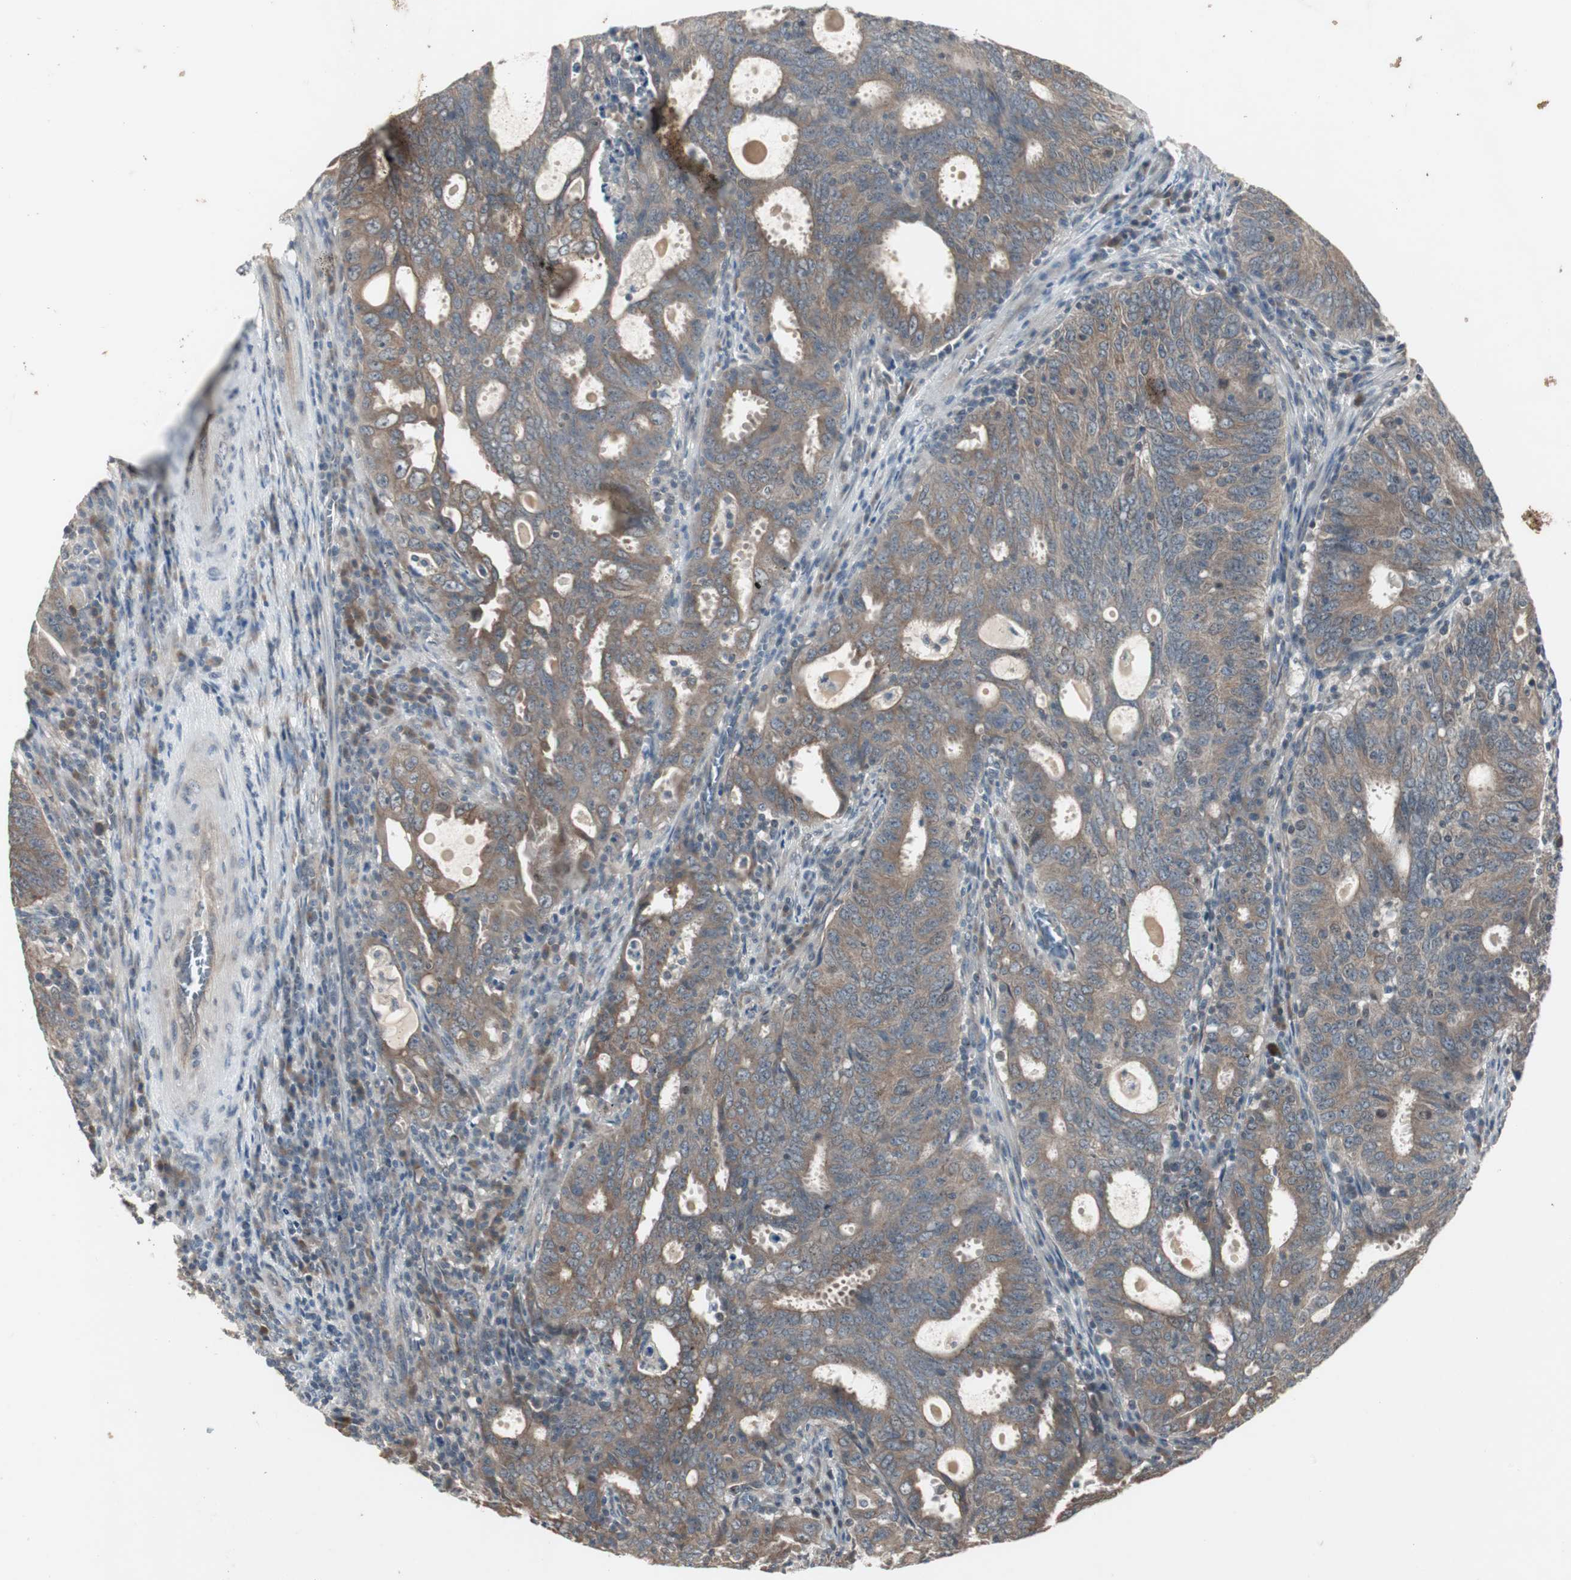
{"staining": {"intensity": "moderate", "quantity": ">75%", "location": "cytoplasmic/membranous"}, "tissue": "cervical cancer", "cell_type": "Tumor cells", "image_type": "cancer", "snomed": [{"axis": "morphology", "description": "Adenocarcinoma, NOS"}, {"axis": "topography", "description": "Cervix"}], "caption": "Protein staining displays moderate cytoplasmic/membranous expression in about >75% of tumor cells in adenocarcinoma (cervical). (DAB (3,3'-diaminobenzidine) IHC with brightfield microscopy, high magnification).", "gene": "ZMPSTE24", "patient": {"sex": "female", "age": 44}}